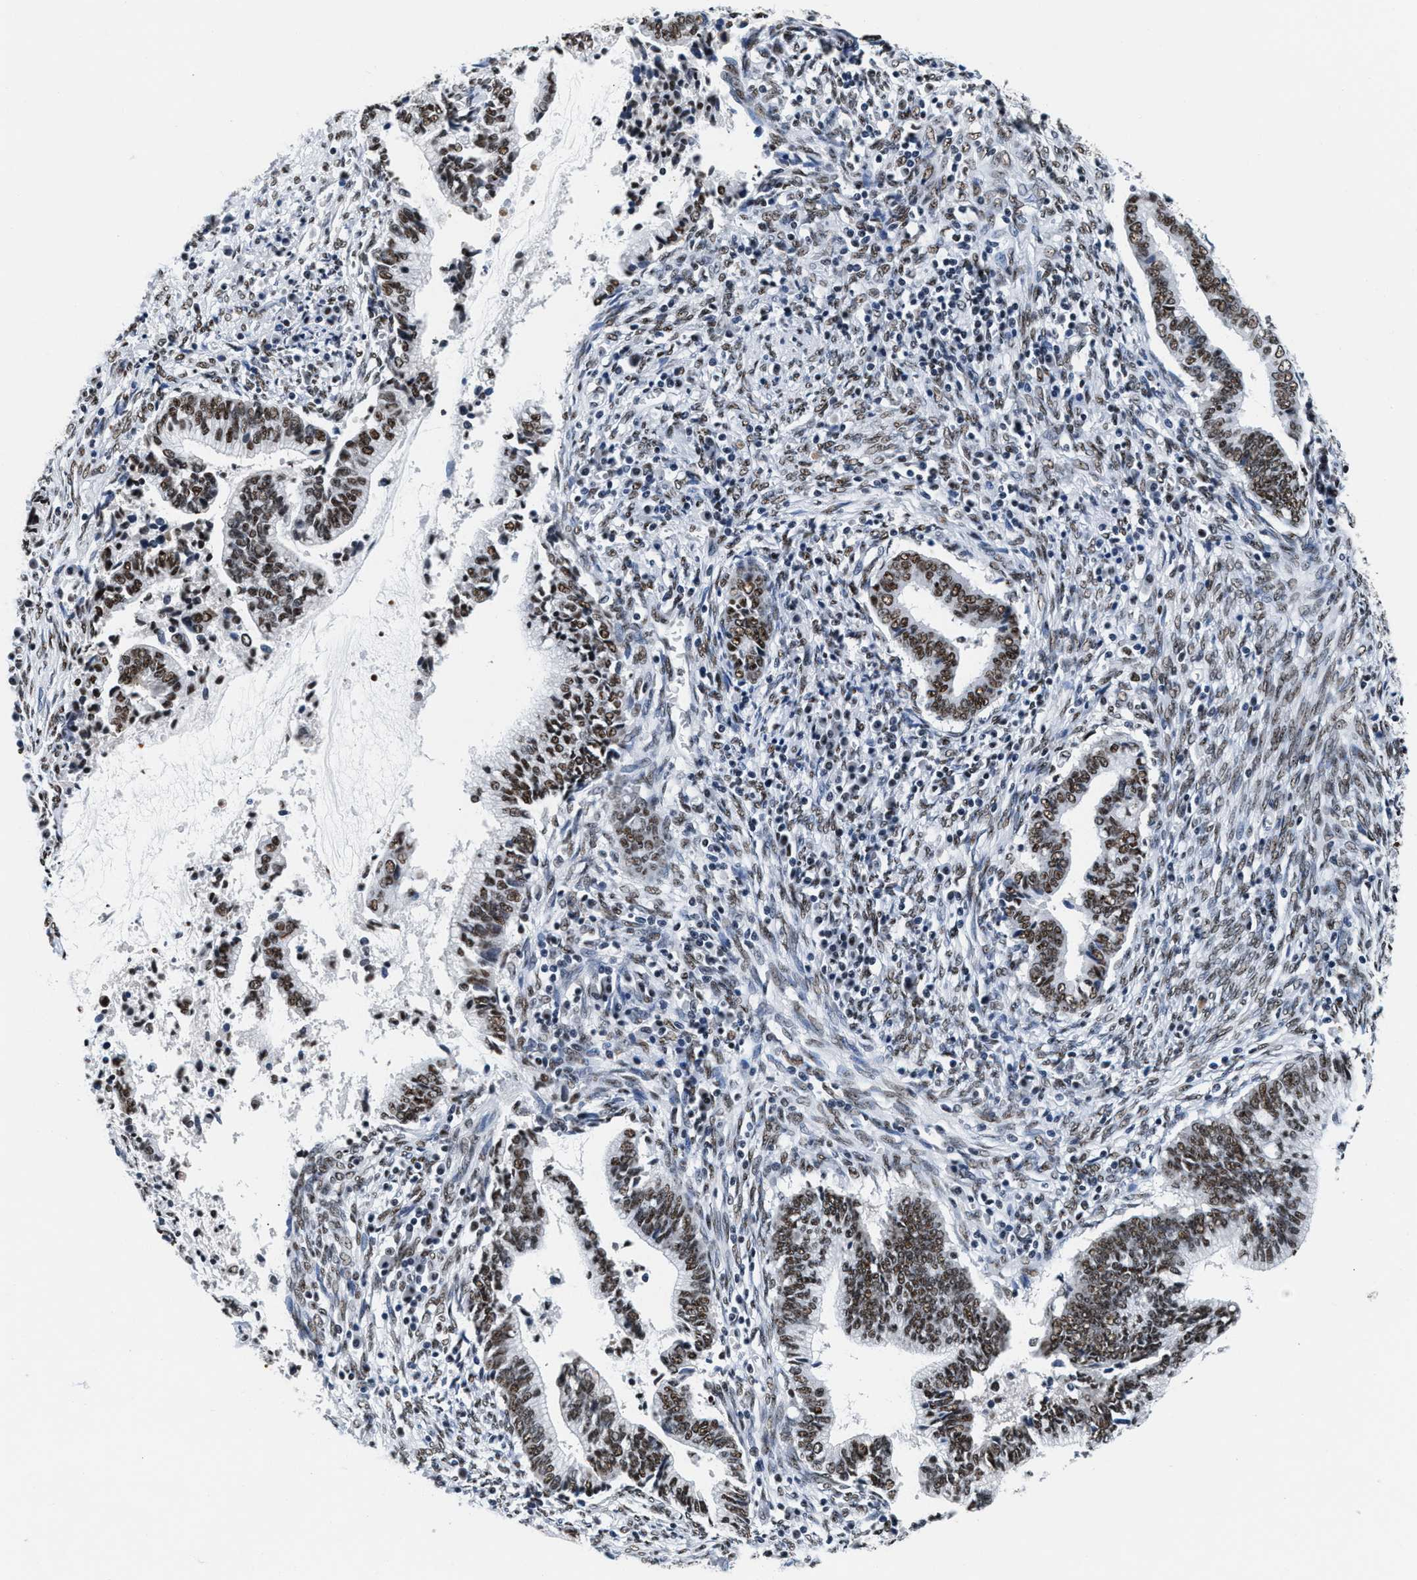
{"staining": {"intensity": "strong", "quantity": ">75%", "location": "nuclear"}, "tissue": "cervical cancer", "cell_type": "Tumor cells", "image_type": "cancer", "snomed": [{"axis": "morphology", "description": "Adenocarcinoma, NOS"}, {"axis": "topography", "description": "Cervix"}], "caption": "Protein expression analysis of human adenocarcinoma (cervical) reveals strong nuclear expression in about >75% of tumor cells.", "gene": "RAD50", "patient": {"sex": "female", "age": 44}}